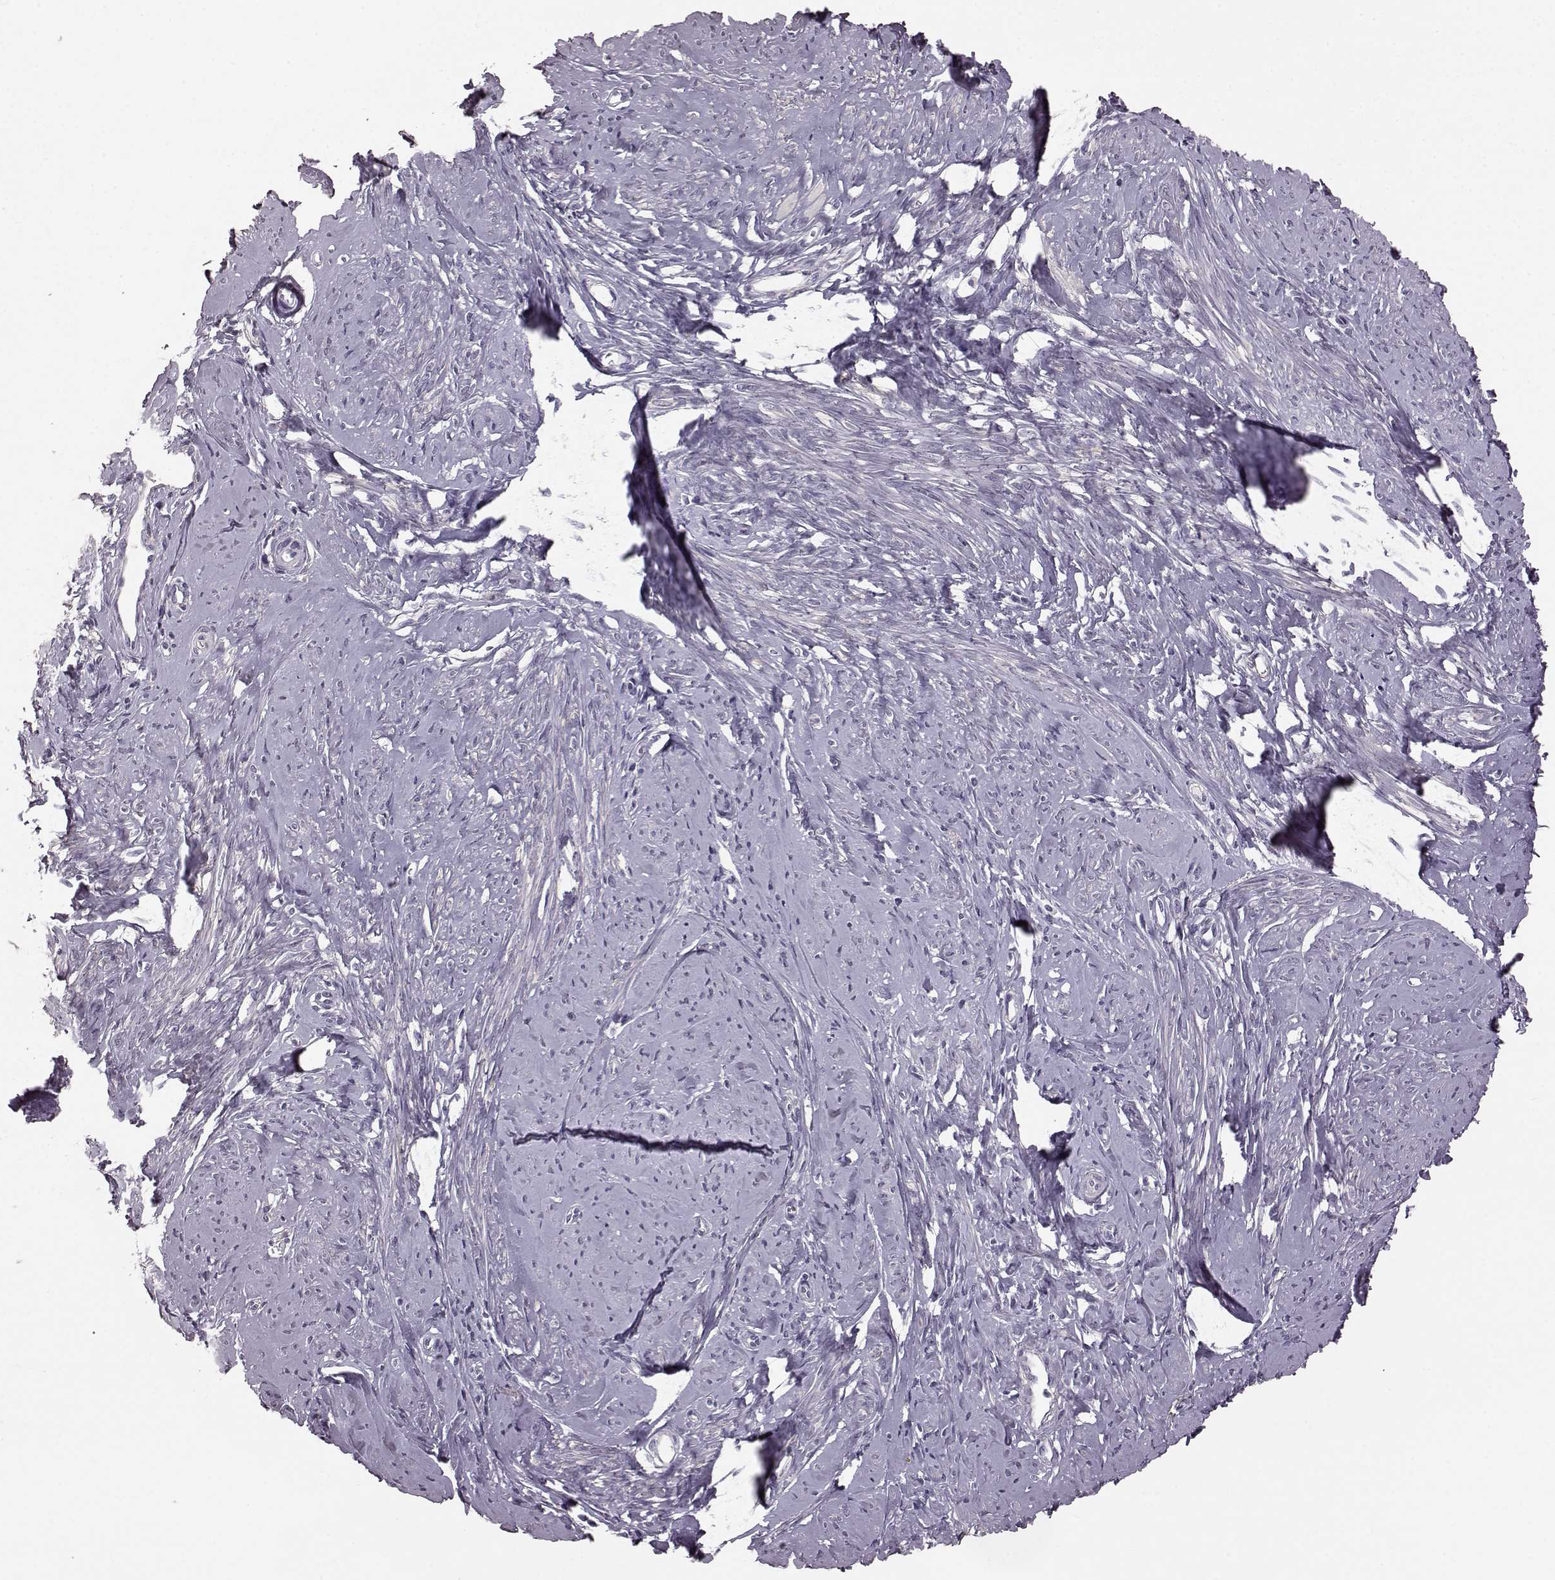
{"staining": {"intensity": "negative", "quantity": "none", "location": "none"}, "tissue": "smooth muscle", "cell_type": "Smooth muscle cells", "image_type": "normal", "snomed": [{"axis": "morphology", "description": "Normal tissue, NOS"}, {"axis": "topography", "description": "Smooth muscle"}], "caption": "High magnification brightfield microscopy of normal smooth muscle stained with DAB (3,3'-diaminobenzidine) (brown) and counterstained with hematoxylin (blue): smooth muscle cells show no significant staining. (DAB (3,3'-diaminobenzidine) IHC visualized using brightfield microscopy, high magnification).", "gene": "GRK1", "patient": {"sex": "female", "age": 48}}